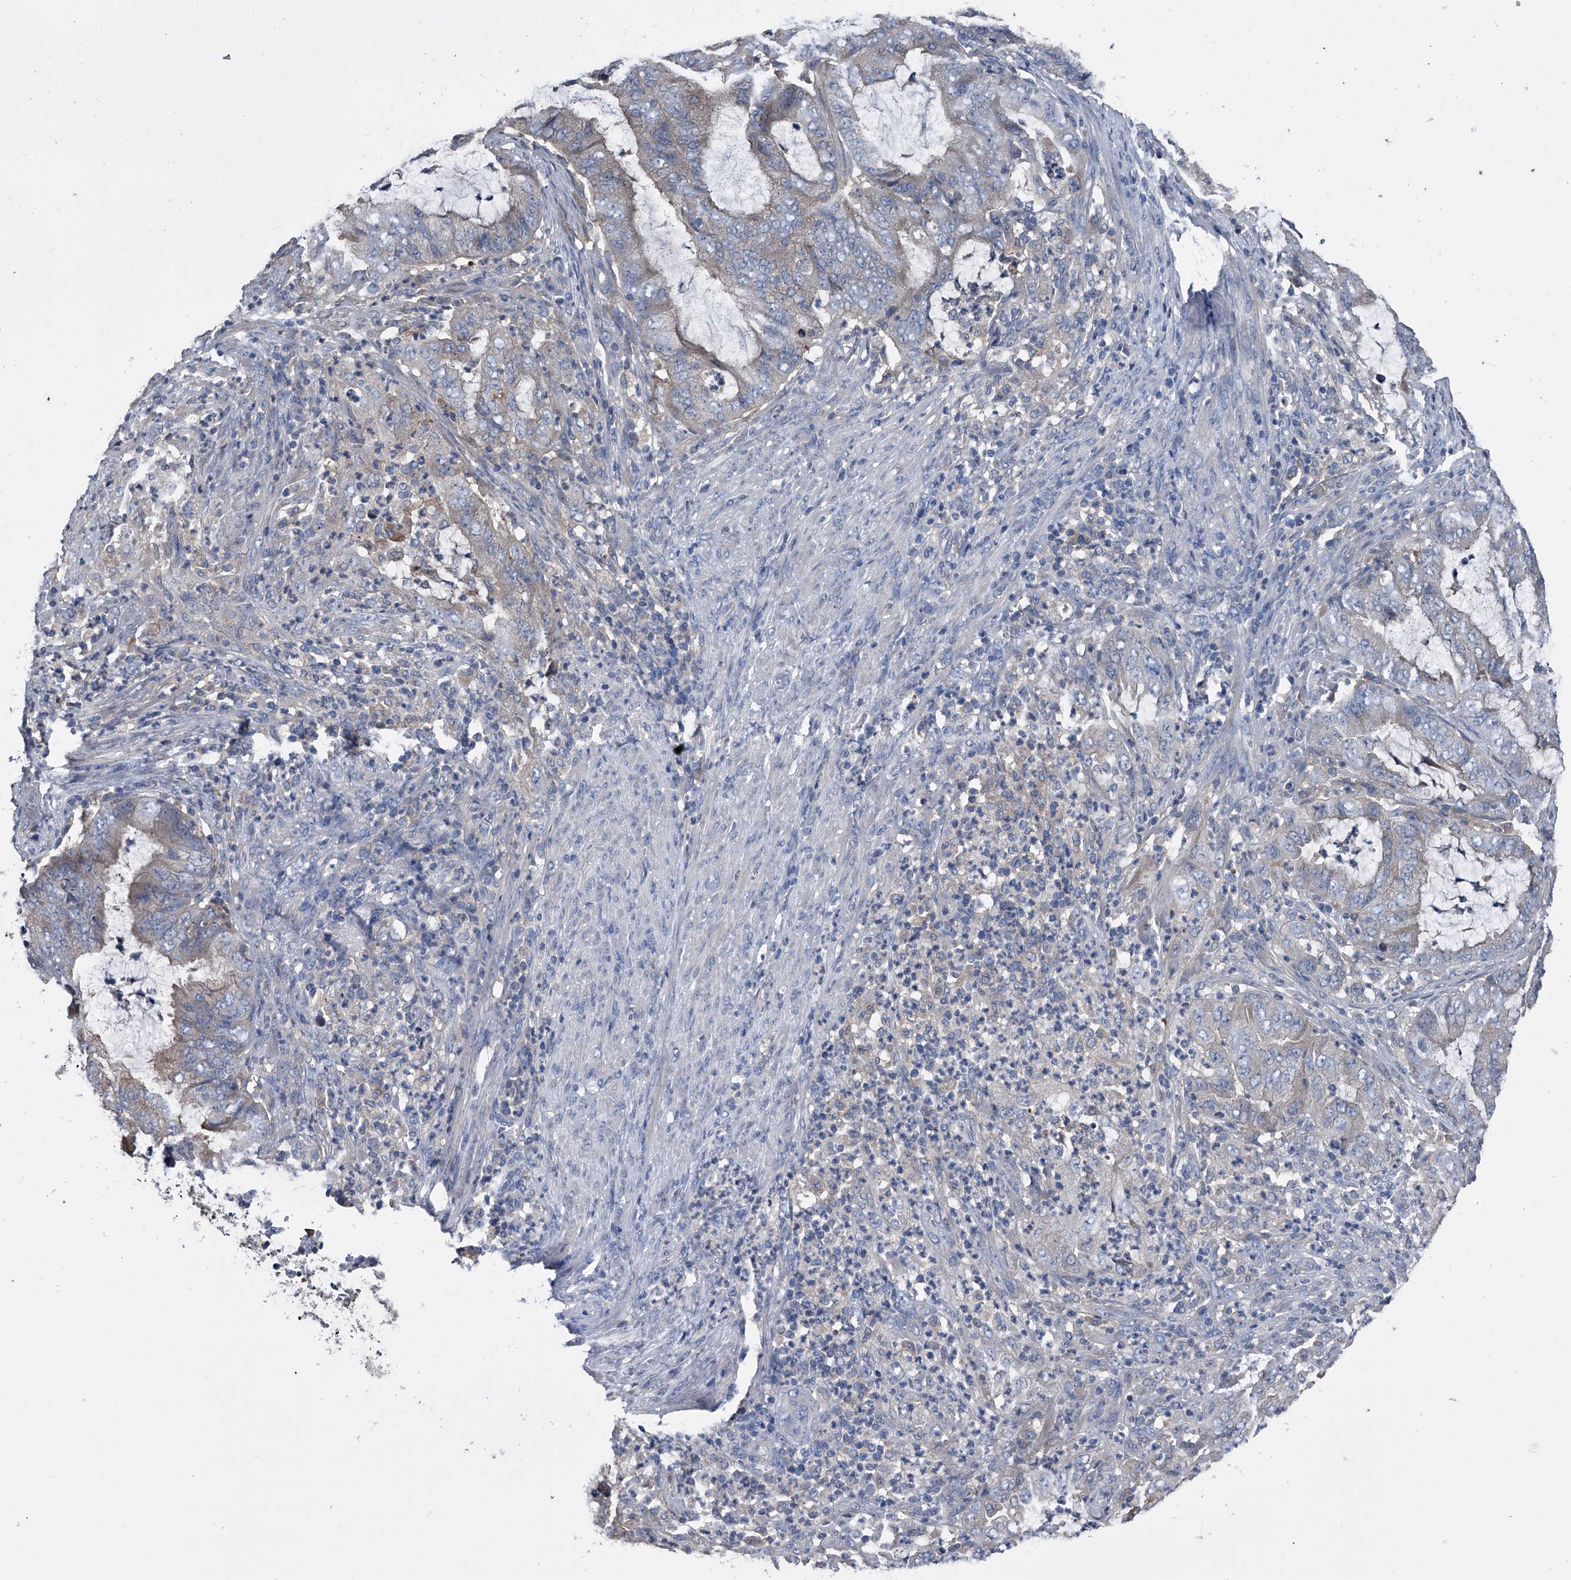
{"staining": {"intensity": "negative", "quantity": "none", "location": "none"}, "tissue": "endometrial cancer", "cell_type": "Tumor cells", "image_type": "cancer", "snomed": [{"axis": "morphology", "description": "Adenocarcinoma, NOS"}, {"axis": "topography", "description": "Endometrium"}], "caption": "An image of endometrial cancer (adenocarcinoma) stained for a protein demonstrates no brown staining in tumor cells.", "gene": "KIF13A", "patient": {"sex": "female", "age": 51}}